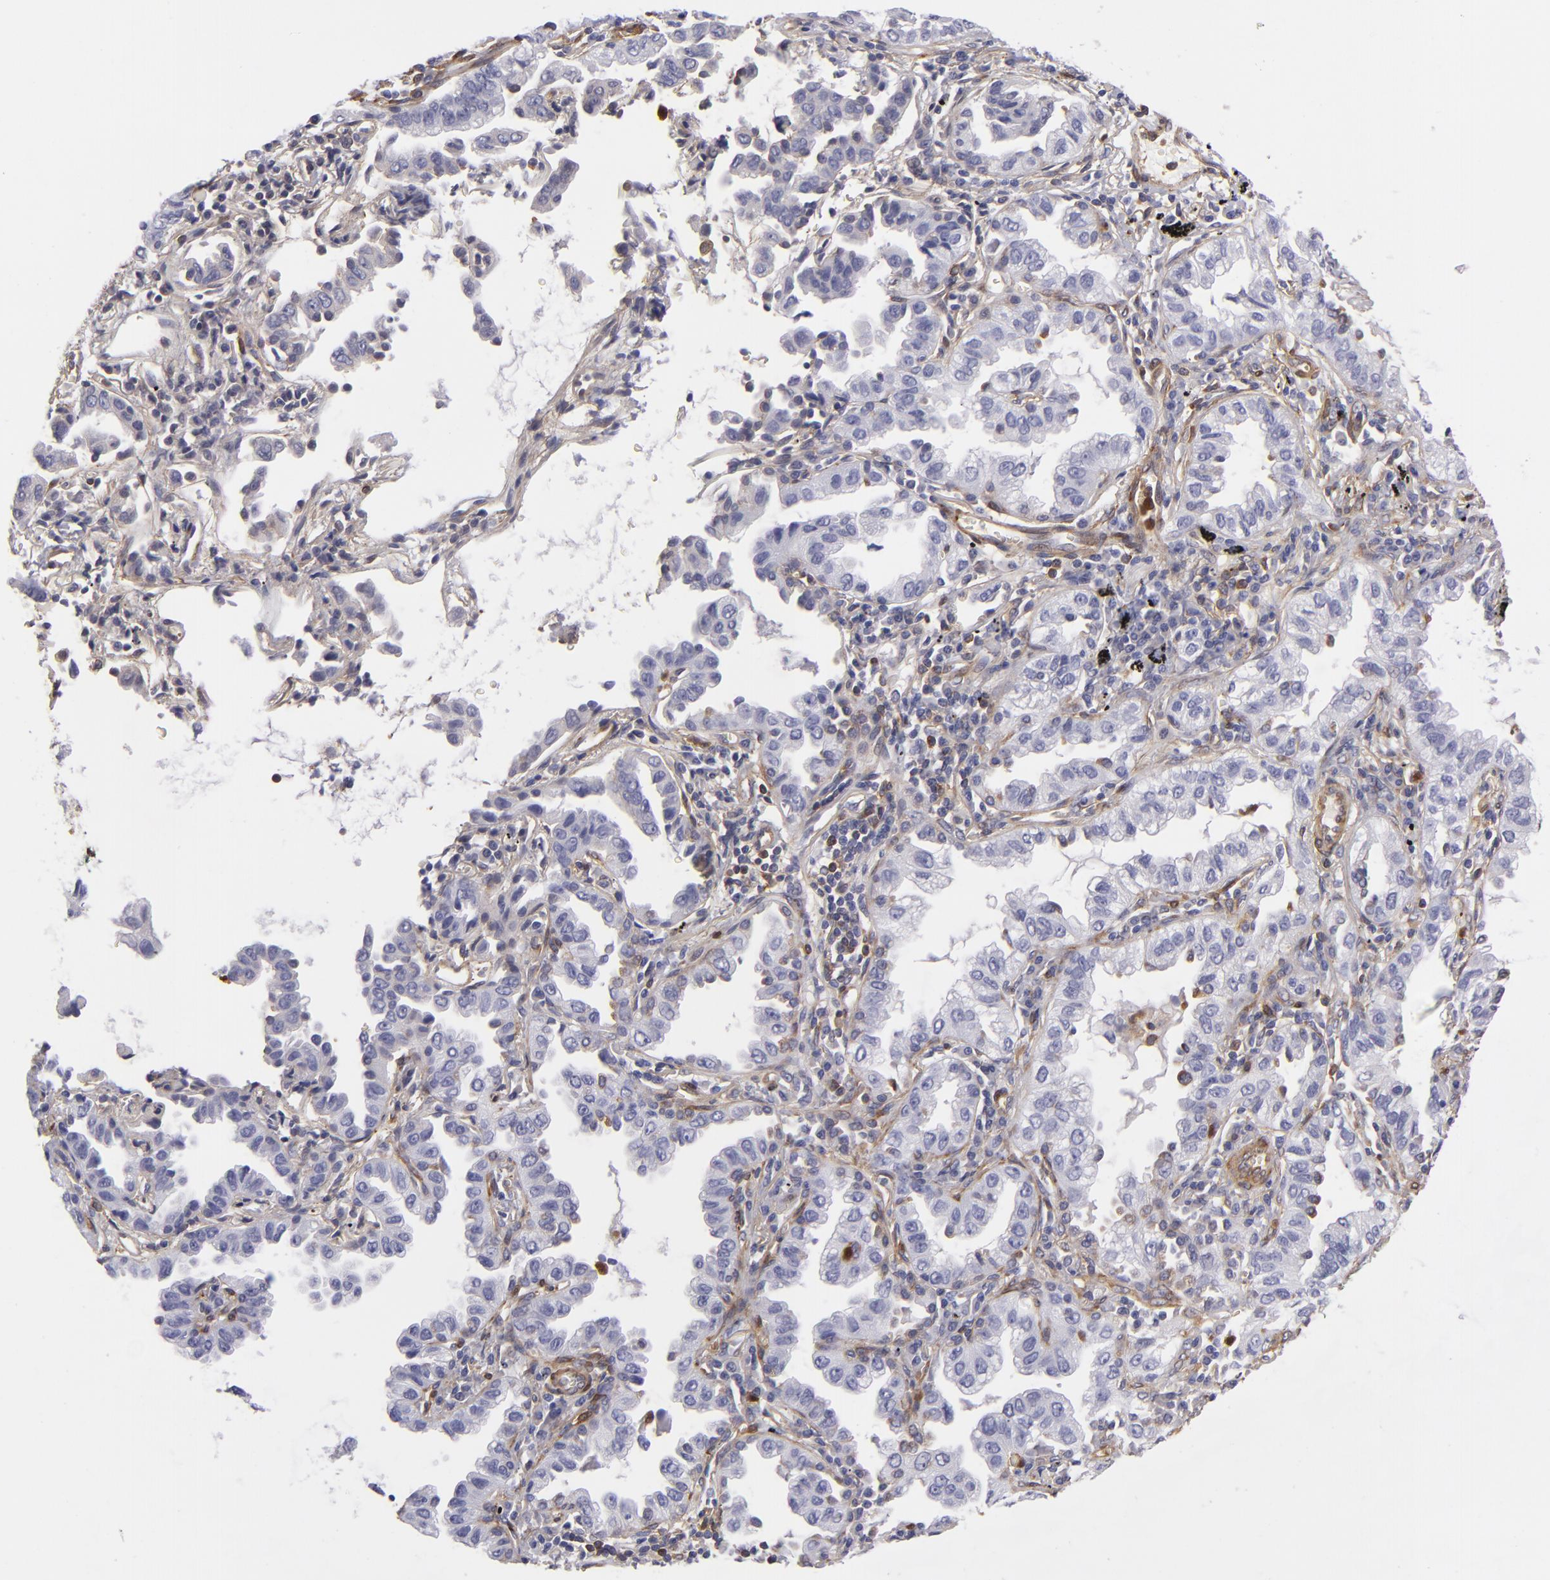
{"staining": {"intensity": "weak", "quantity": ">75%", "location": "cytoplasmic/membranous"}, "tissue": "lung cancer", "cell_type": "Tumor cells", "image_type": "cancer", "snomed": [{"axis": "morphology", "description": "Adenocarcinoma, NOS"}, {"axis": "topography", "description": "Lung"}], "caption": "IHC image of neoplastic tissue: lung adenocarcinoma stained using immunohistochemistry (IHC) exhibits low levels of weak protein expression localized specifically in the cytoplasmic/membranous of tumor cells, appearing as a cytoplasmic/membranous brown color.", "gene": "VCL", "patient": {"sex": "female", "age": 50}}